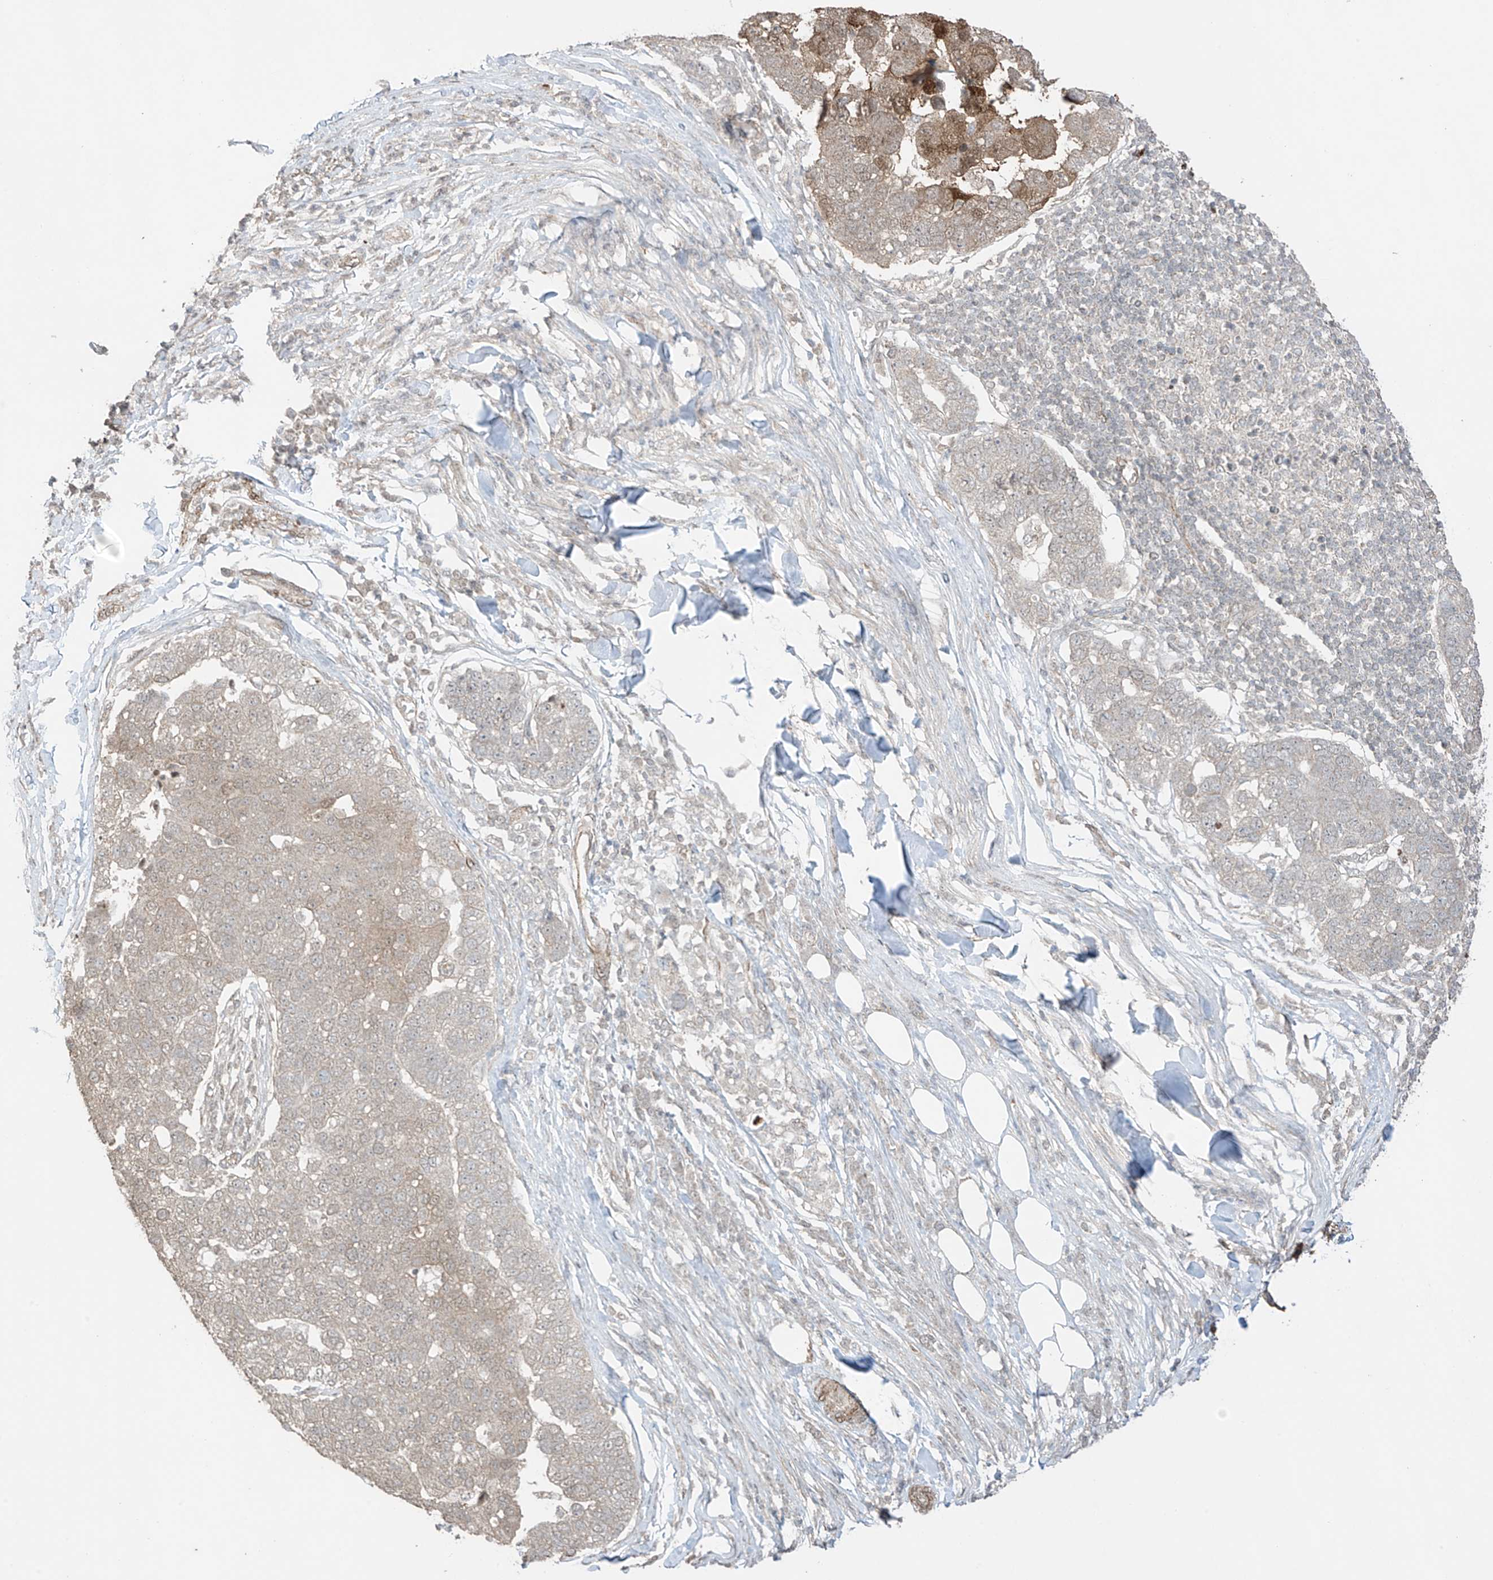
{"staining": {"intensity": "weak", "quantity": "<25%", "location": "cytoplasmic/membranous"}, "tissue": "pancreatic cancer", "cell_type": "Tumor cells", "image_type": "cancer", "snomed": [{"axis": "morphology", "description": "Adenocarcinoma, NOS"}, {"axis": "topography", "description": "Pancreas"}], "caption": "Protein analysis of pancreatic cancer (adenocarcinoma) shows no significant staining in tumor cells.", "gene": "TTLL5", "patient": {"sex": "female", "age": 61}}